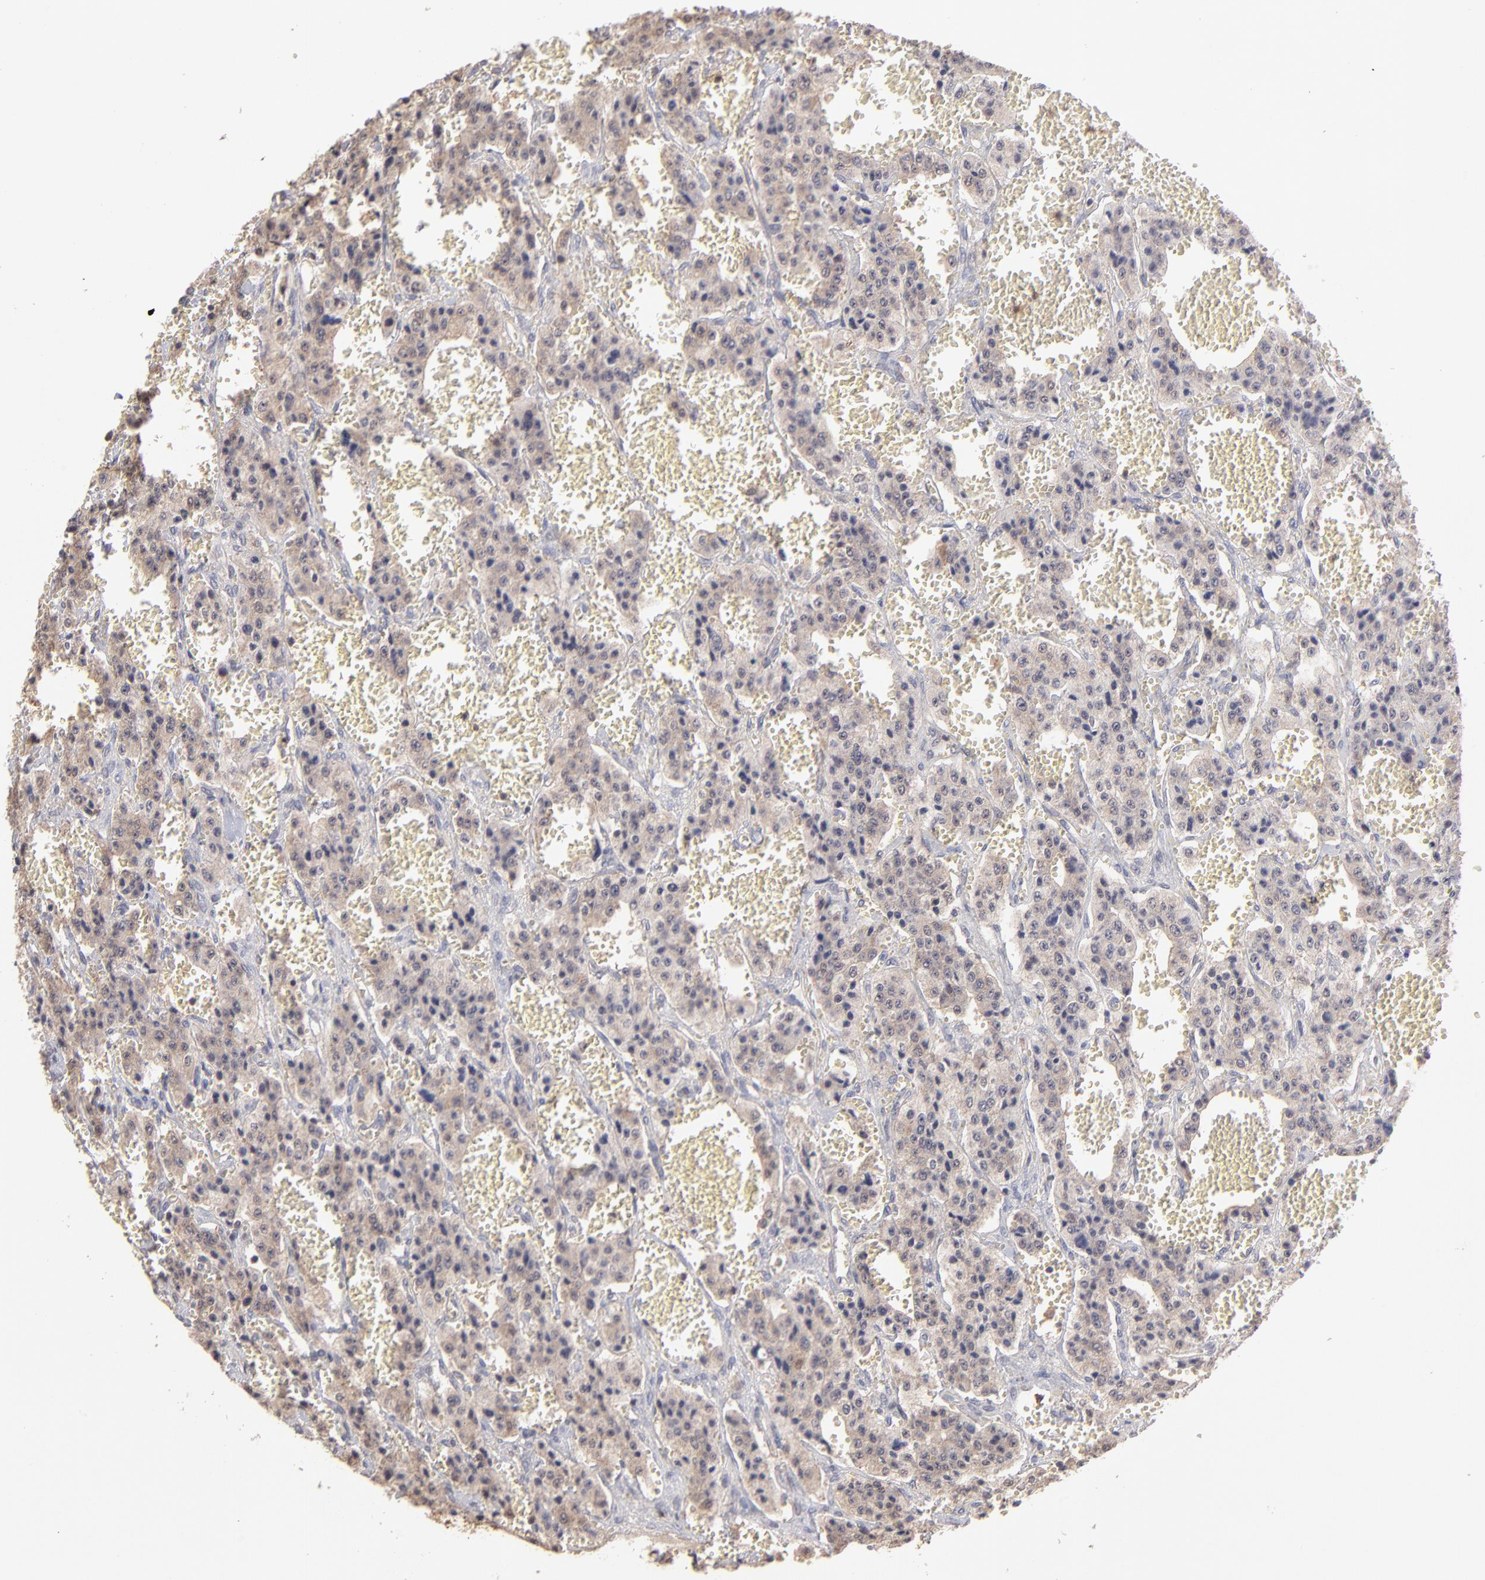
{"staining": {"intensity": "weak", "quantity": ">75%", "location": "cytoplasmic/membranous"}, "tissue": "carcinoid", "cell_type": "Tumor cells", "image_type": "cancer", "snomed": [{"axis": "morphology", "description": "Carcinoid, malignant, NOS"}, {"axis": "topography", "description": "Small intestine"}], "caption": "DAB immunohistochemical staining of malignant carcinoid reveals weak cytoplasmic/membranous protein positivity in approximately >75% of tumor cells.", "gene": "MAP2K2", "patient": {"sex": "male", "age": 52}}